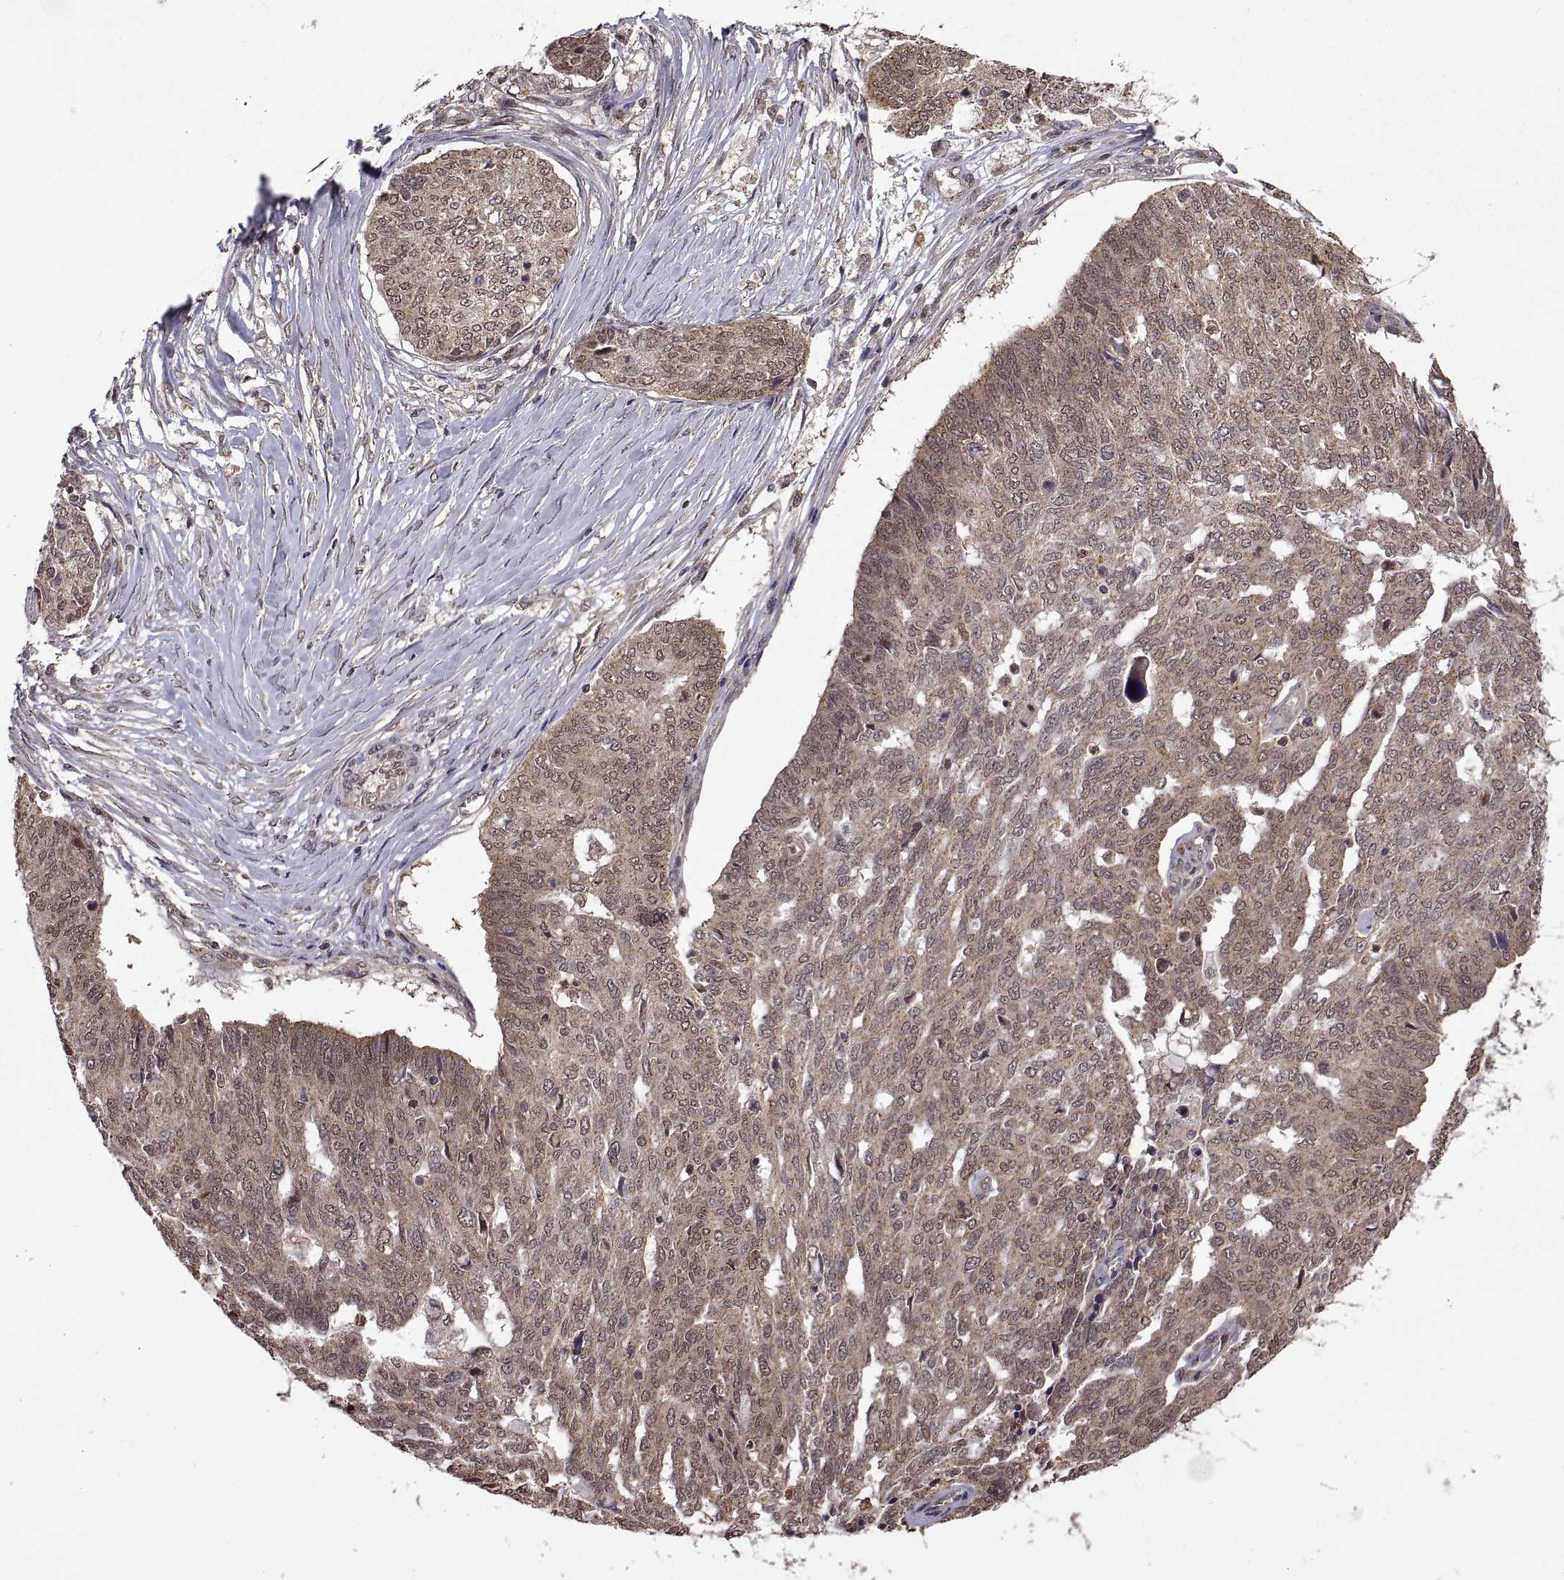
{"staining": {"intensity": "weak", "quantity": ">75%", "location": "cytoplasmic/membranous"}, "tissue": "ovarian cancer", "cell_type": "Tumor cells", "image_type": "cancer", "snomed": [{"axis": "morphology", "description": "Cystadenocarcinoma, serous, NOS"}, {"axis": "topography", "description": "Ovary"}], "caption": "Weak cytoplasmic/membranous expression is identified in about >75% of tumor cells in ovarian cancer (serous cystadenocarcinoma). The protein of interest is stained brown, and the nuclei are stained in blue (DAB IHC with brightfield microscopy, high magnification).", "gene": "ZNRF2", "patient": {"sex": "female", "age": 67}}